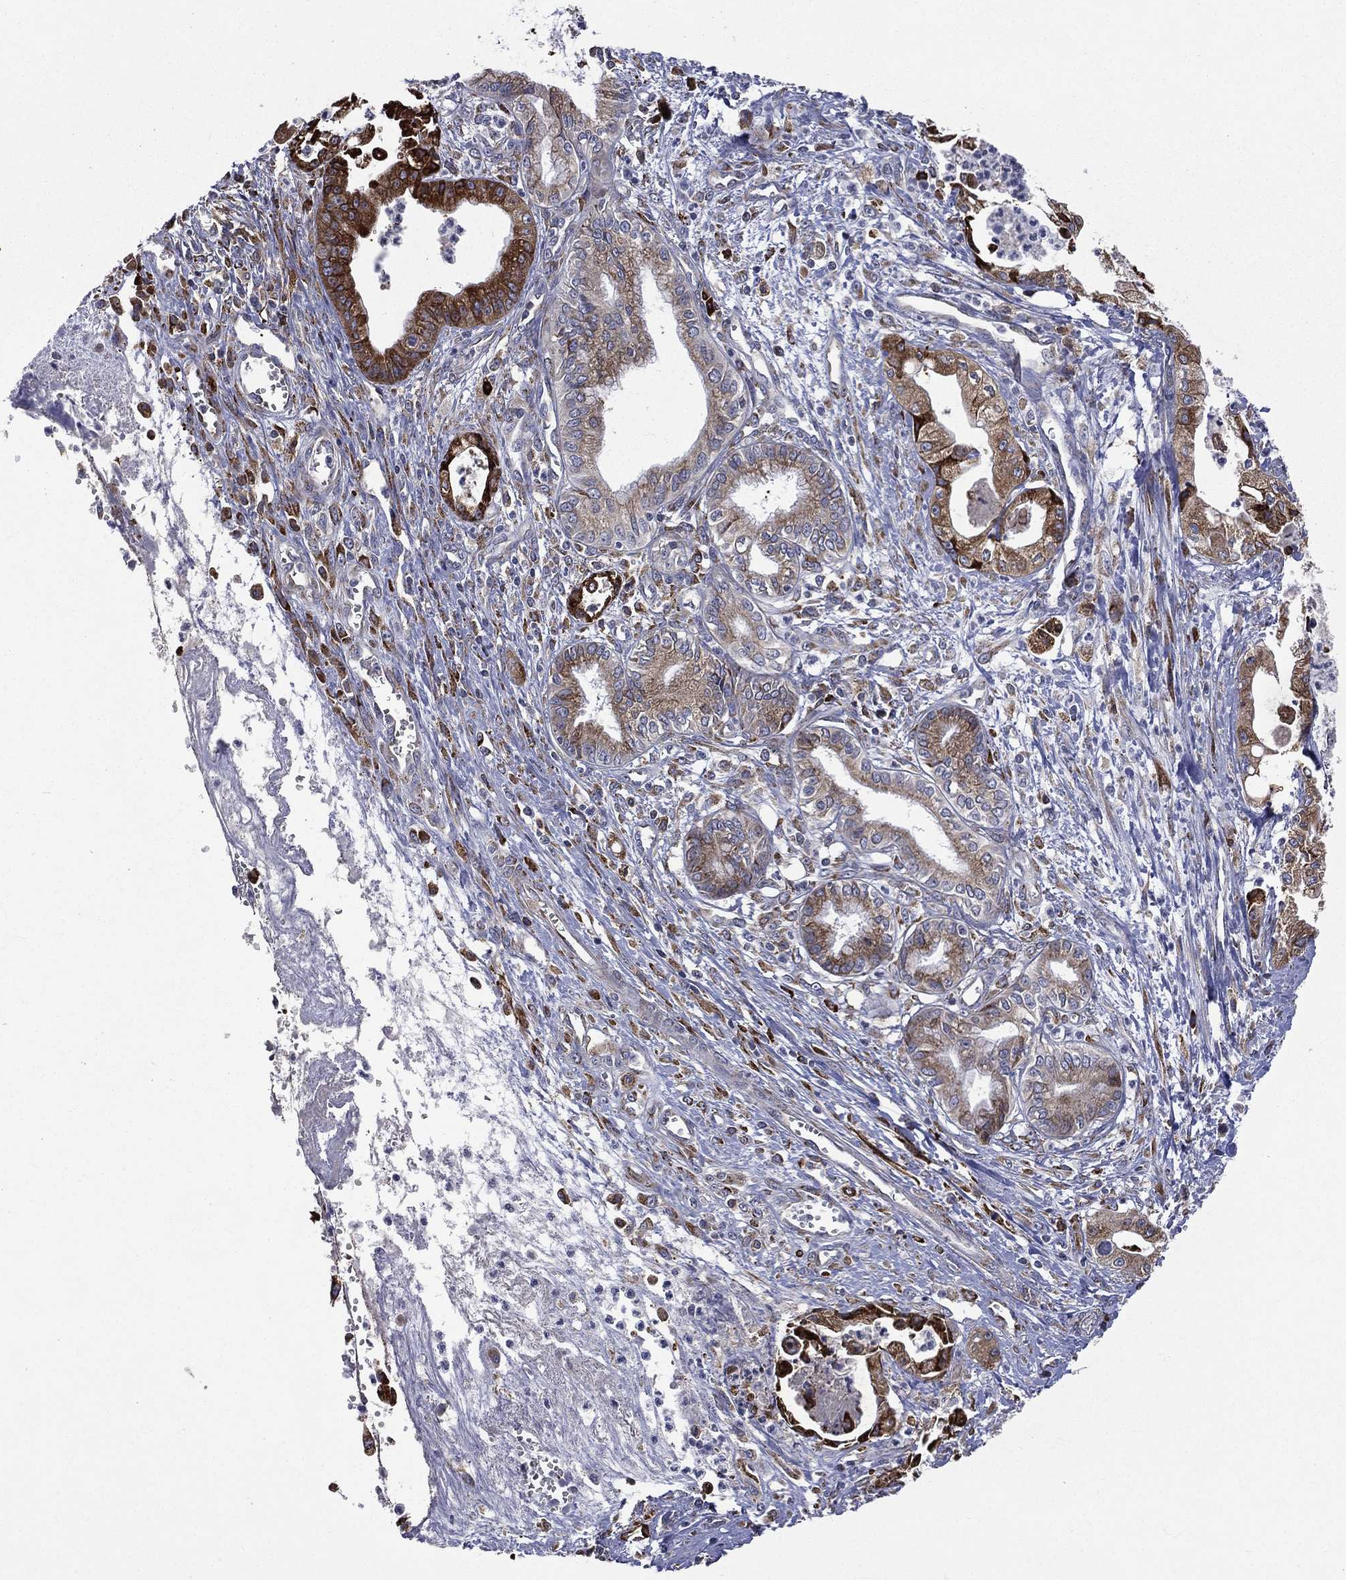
{"staining": {"intensity": "strong", "quantity": "<25%", "location": "cytoplasmic/membranous"}, "tissue": "pancreatic cancer", "cell_type": "Tumor cells", "image_type": "cancer", "snomed": [{"axis": "morphology", "description": "Adenocarcinoma, NOS"}, {"axis": "topography", "description": "Pancreas"}], "caption": "Tumor cells reveal medium levels of strong cytoplasmic/membranous staining in approximately <25% of cells in pancreatic cancer (adenocarcinoma).", "gene": "C20orf96", "patient": {"sex": "female", "age": 65}}